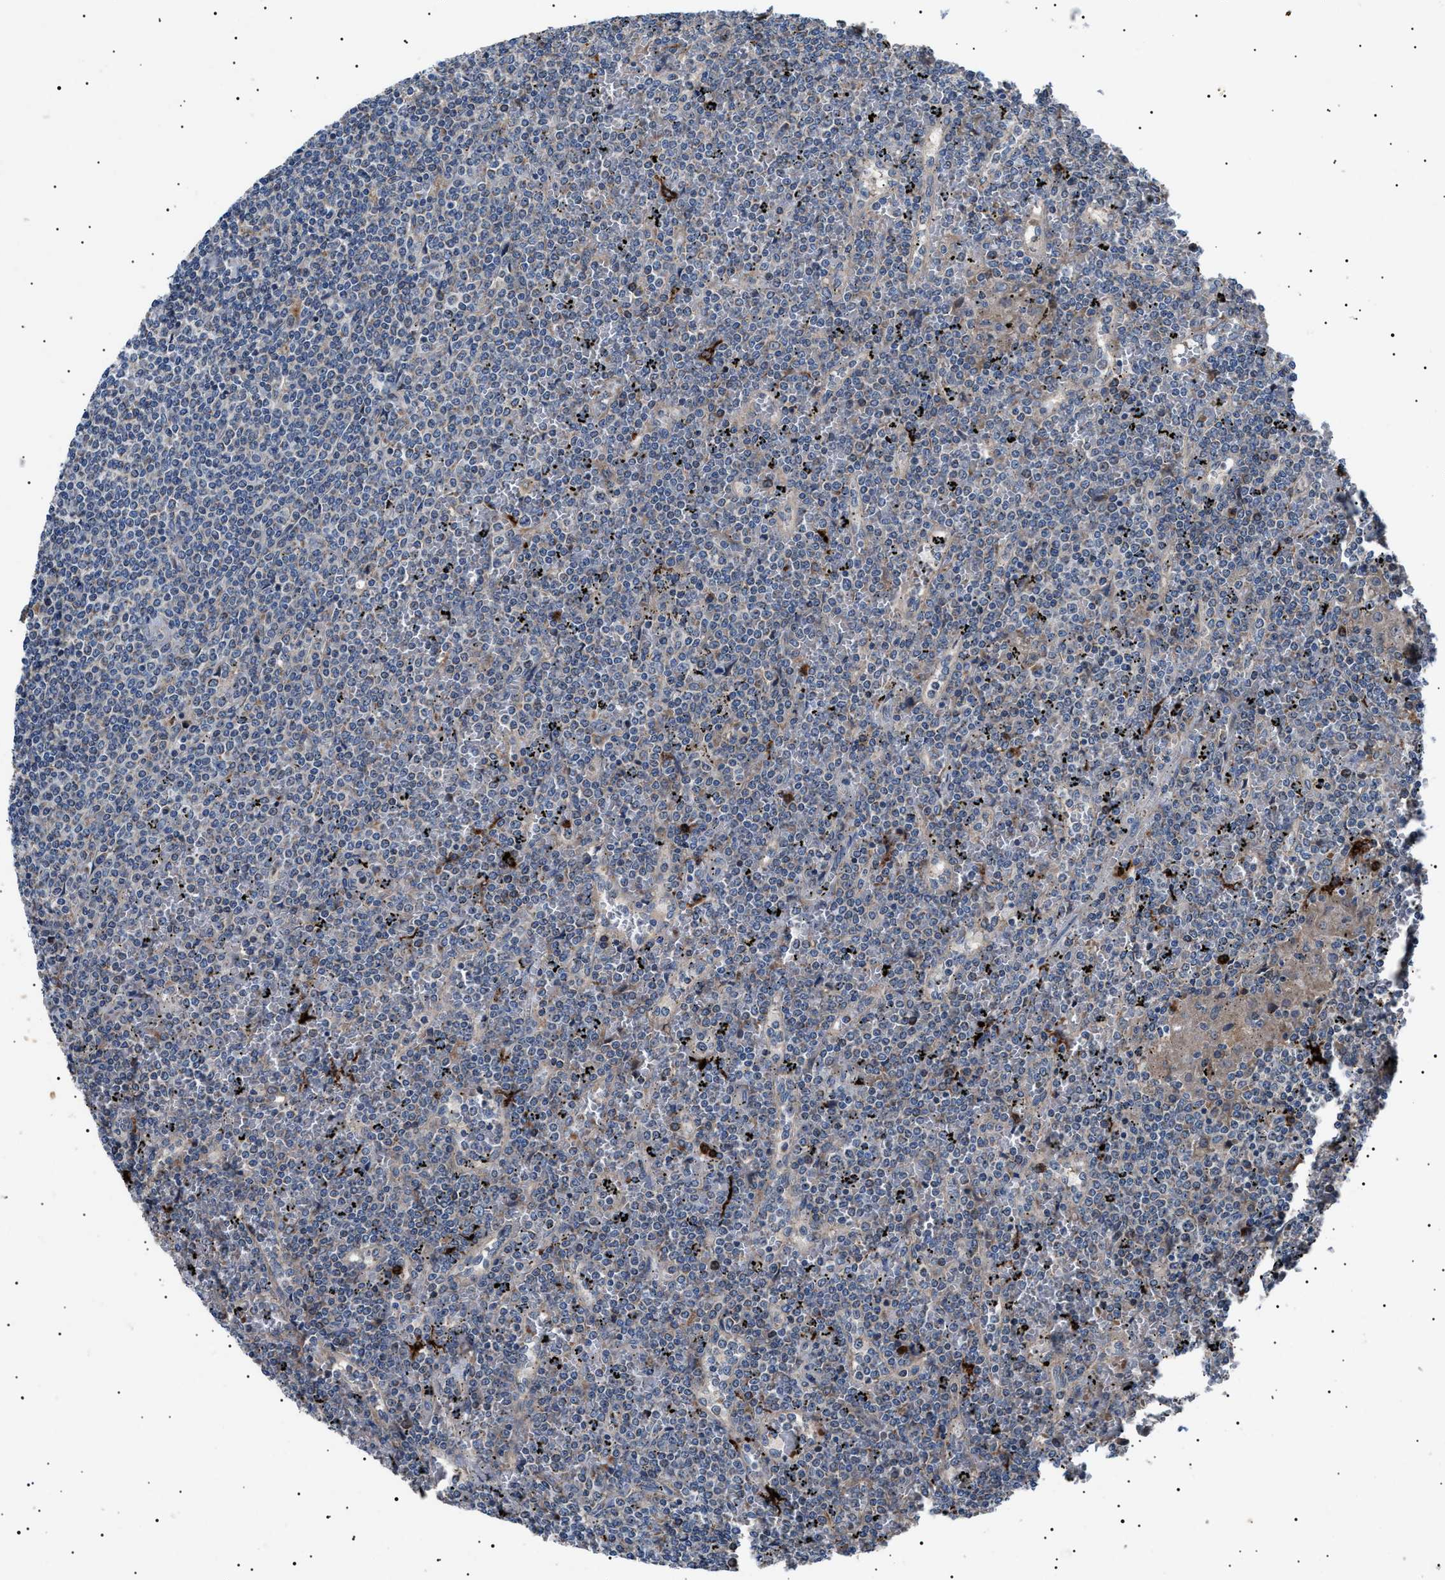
{"staining": {"intensity": "negative", "quantity": "none", "location": "none"}, "tissue": "lymphoma", "cell_type": "Tumor cells", "image_type": "cancer", "snomed": [{"axis": "morphology", "description": "Malignant lymphoma, non-Hodgkin's type, Low grade"}, {"axis": "topography", "description": "Spleen"}], "caption": "Immunohistochemistry (IHC) image of malignant lymphoma, non-Hodgkin's type (low-grade) stained for a protein (brown), which shows no expression in tumor cells.", "gene": "PTRH1", "patient": {"sex": "female", "age": 19}}